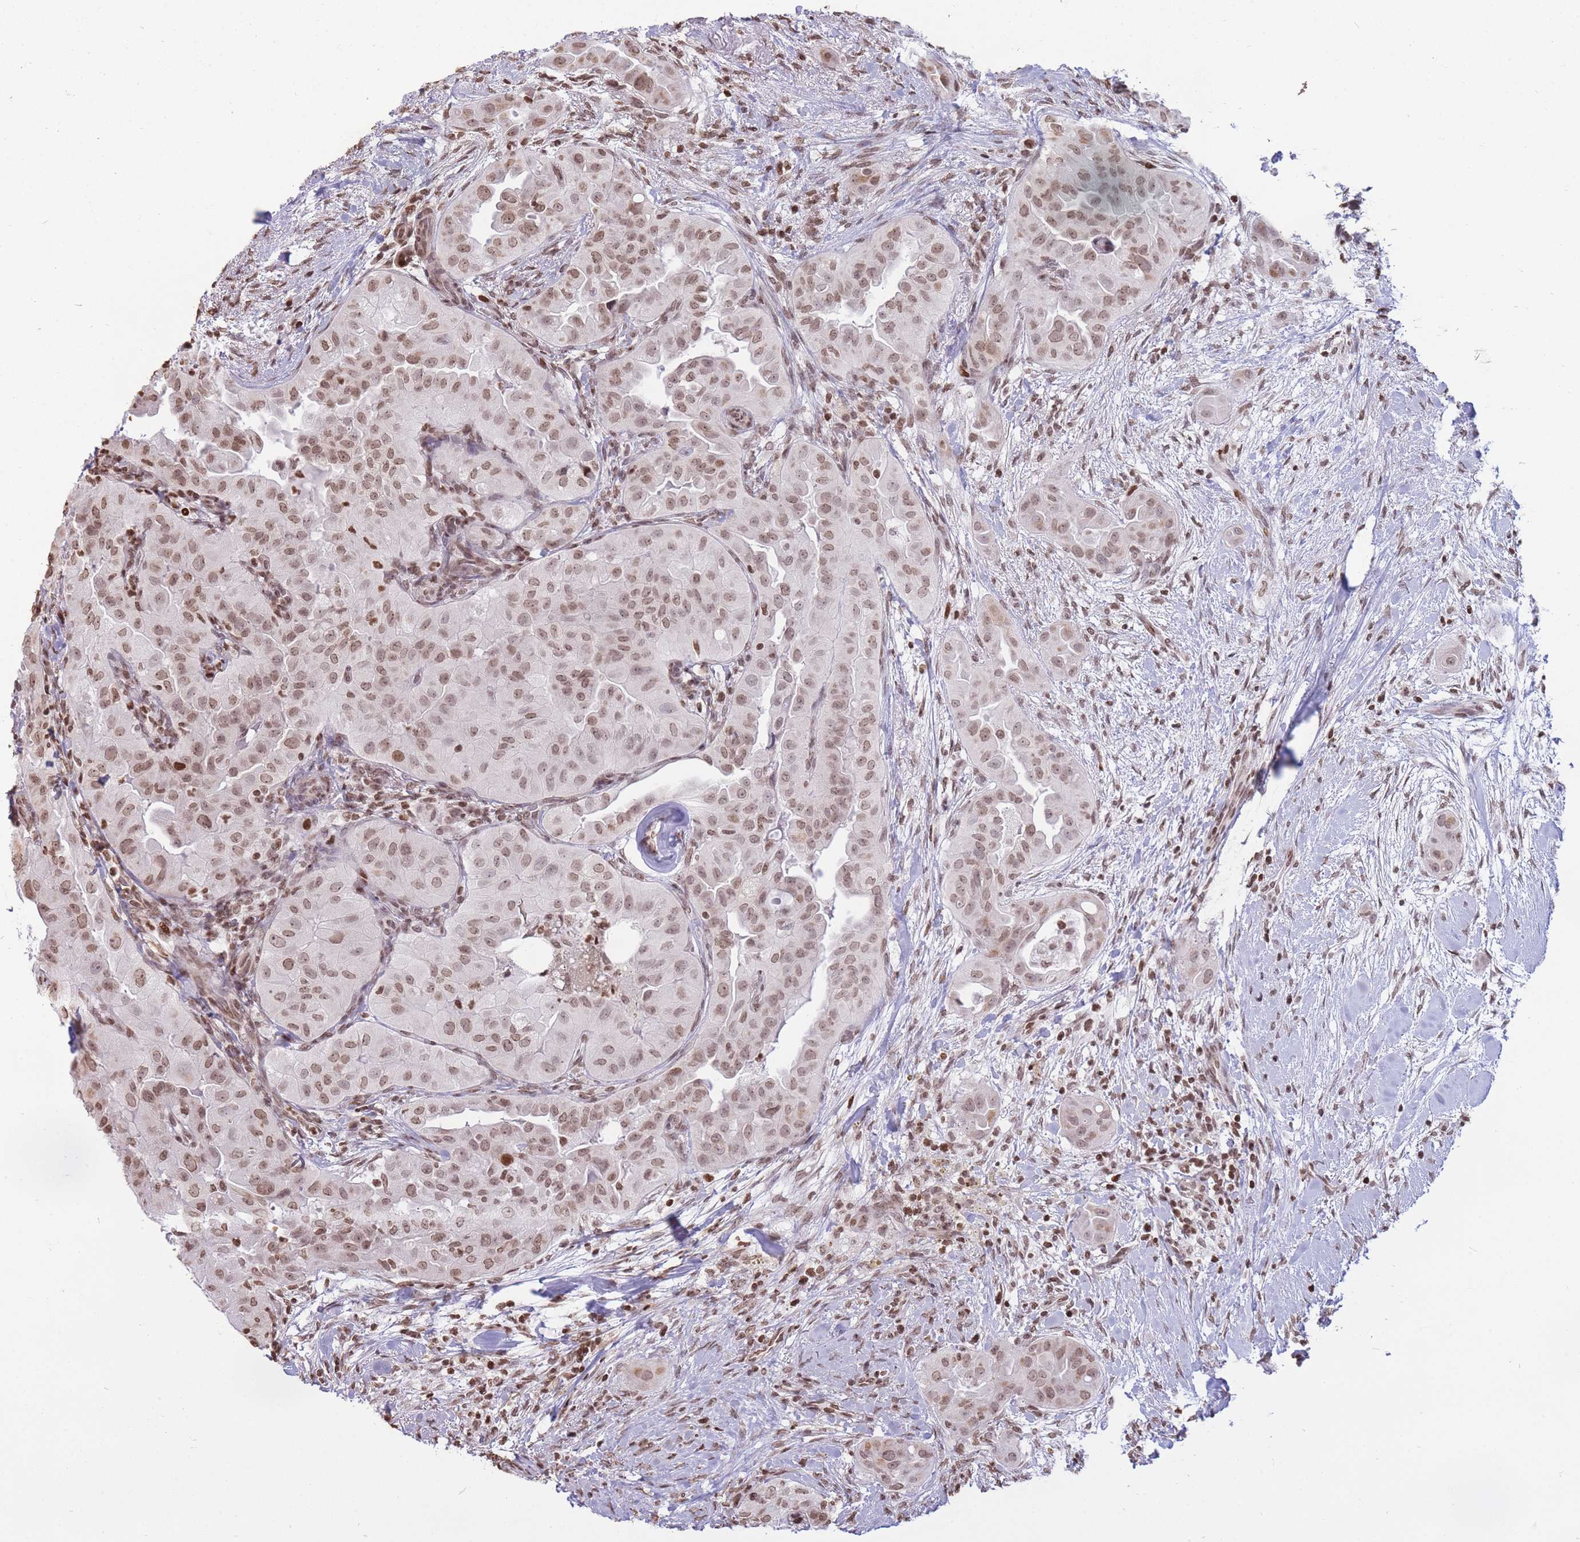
{"staining": {"intensity": "moderate", "quantity": ">75%", "location": "nuclear"}, "tissue": "thyroid cancer", "cell_type": "Tumor cells", "image_type": "cancer", "snomed": [{"axis": "morphology", "description": "Normal tissue, NOS"}, {"axis": "morphology", "description": "Papillary adenocarcinoma, NOS"}, {"axis": "topography", "description": "Thyroid gland"}], "caption": "The photomicrograph exhibits immunohistochemical staining of thyroid cancer (papillary adenocarcinoma). There is moderate nuclear expression is appreciated in about >75% of tumor cells.", "gene": "SHISAL1", "patient": {"sex": "female", "age": 59}}